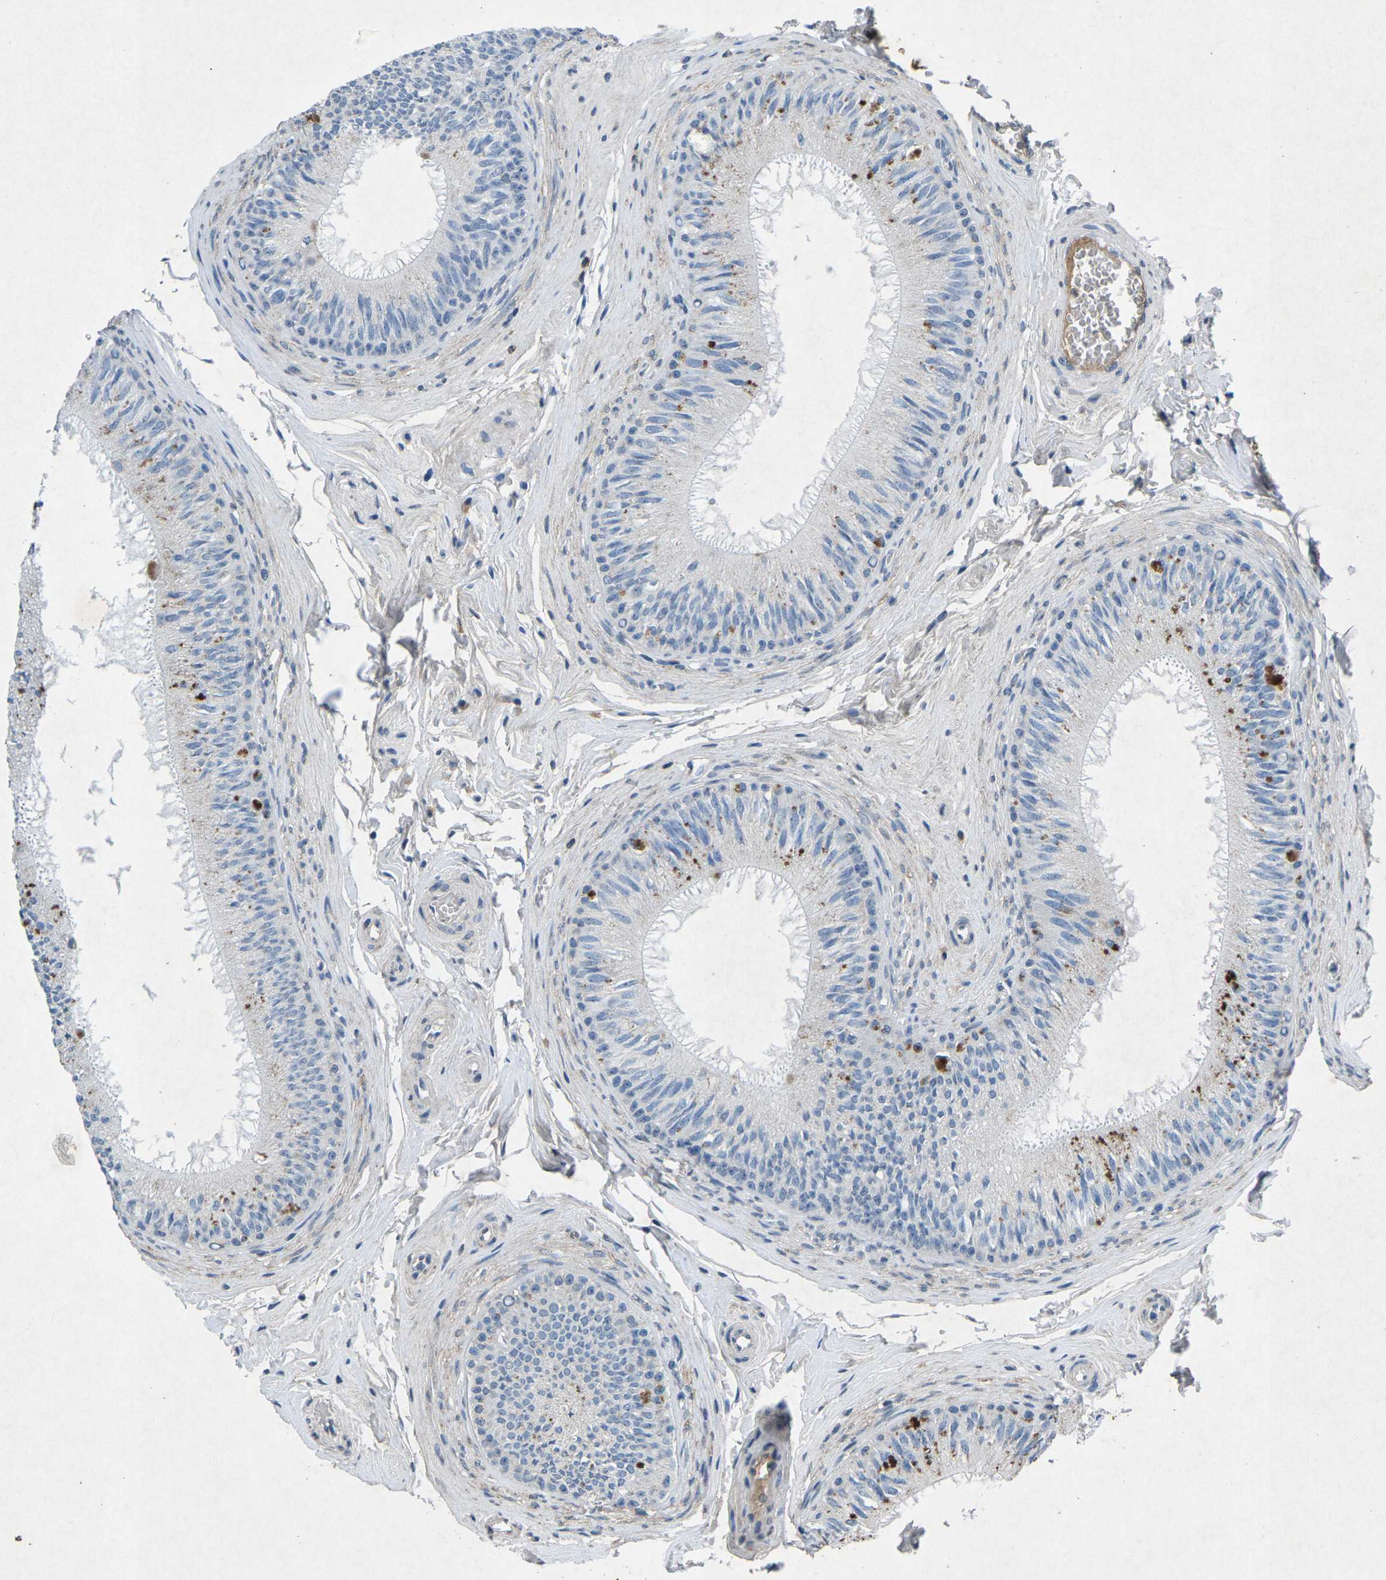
{"staining": {"intensity": "strong", "quantity": "<25%", "location": "cytoplasmic/membranous"}, "tissue": "epididymis", "cell_type": "Glandular cells", "image_type": "normal", "snomed": [{"axis": "morphology", "description": "Normal tissue, NOS"}, {"axis": "topography", "description": "Testis"}, {"axis": "topography", "description": "Epididymis"}], "caption": "DAB immunohistochemical staining of benign epididymis reveals strong cytoplasmic/membranous protein staining in about <25% of glandular cells. (DAB IHC, brown staining for protein, blue staining for nuclei).", "gene": "PLG", "patient": {"sex": "male", "age": 36}}